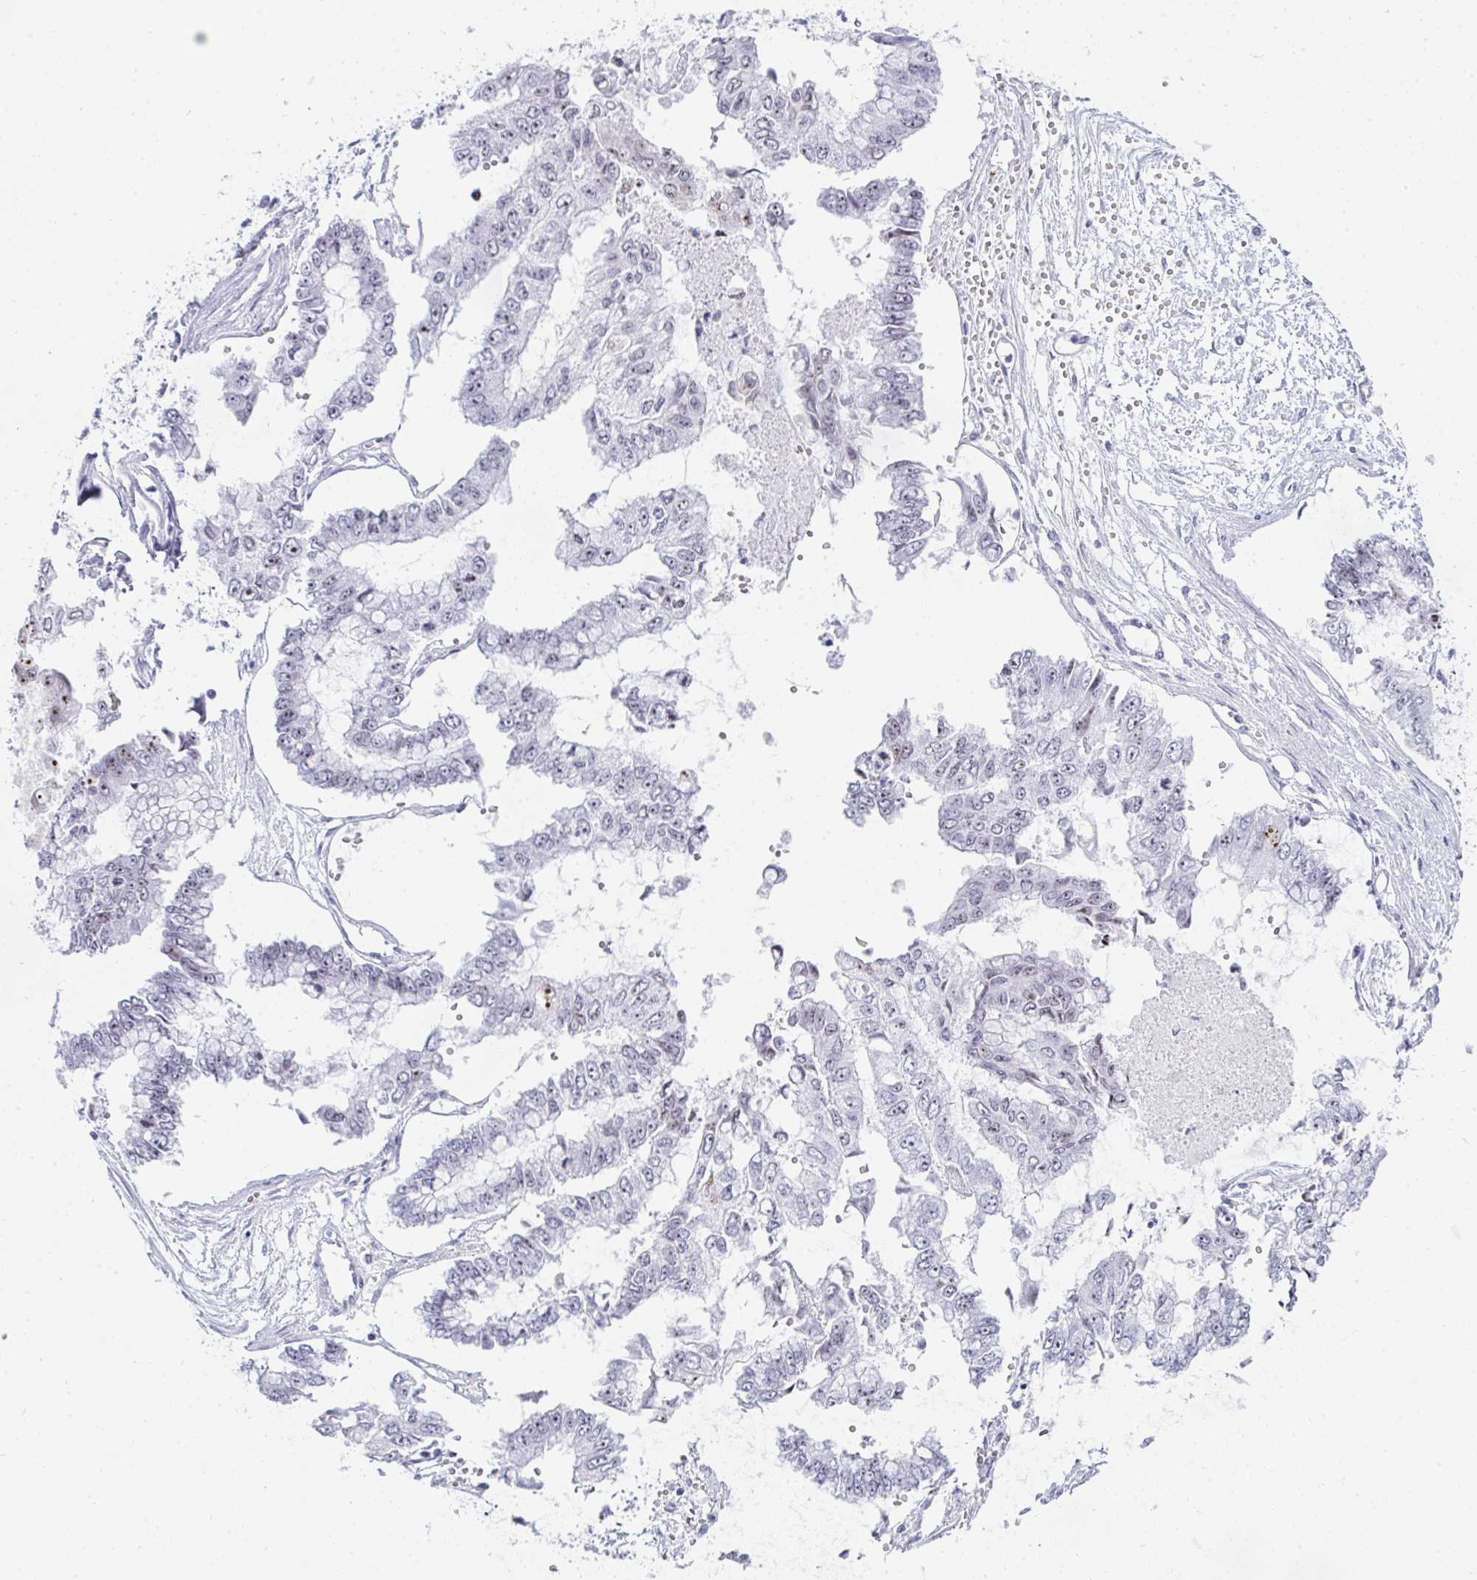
{"staining": {"intensity": "weak", "quantity": "25%-75%", "location": "nuclear"}, "tissue": "ovarian cancer", "cell_type": "Tumor cells", "image_type": "cancer", "snomed": [{"axis": "morphology", "description": "Cystadenocarcinoma, mucinous, NOS"}, {"axis": "topography", "description": "Ovary"}], "caption": "Protein expression analysis of human mucinous cystadenocarcinoma (ovarian) reveals weak nuclear positivity in about 25%-75% of tumor cells.", "gene": "NOP10", "patient": {"sex": "female", "age": 72}}